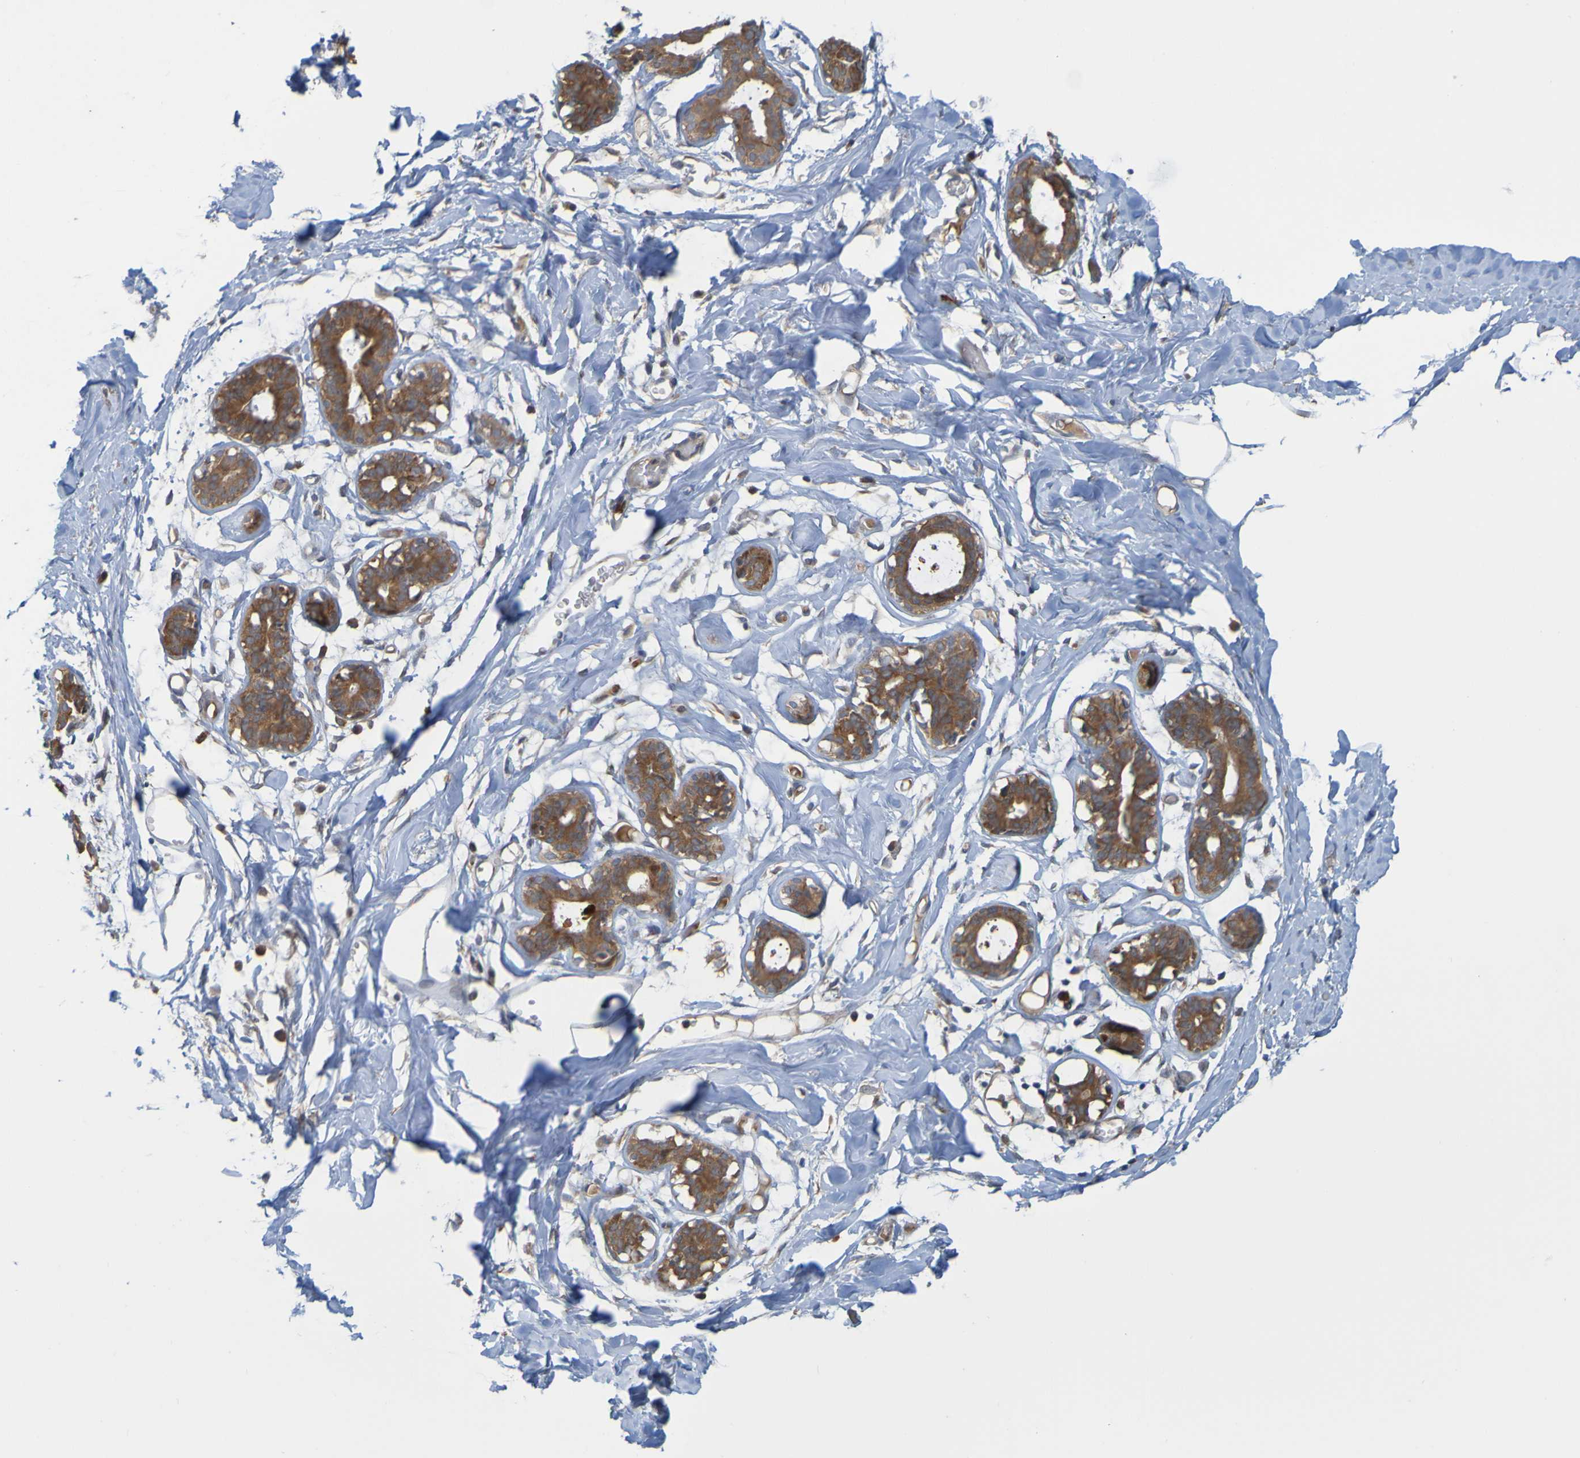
{"staining": {"intensity": "negative", "quantity": "none", "location": "none"}, "tissue": "adipose tissue", "cell_type": "Adipocytes", "image_type": "normal", "snomed": [{"axis": "morphology", "description": "Normal tissue, NOS"}, {"axis": "topography", "description": "Breast"}, {"axis": "topography", "description": "Adipose tissue"}], "caption": "Immunohistochemical staining of benign adipose tissue exhibits no significant staining in adipocytes.", "gene": "NAV2", "patient": {"sex": "female", "age": 25}}